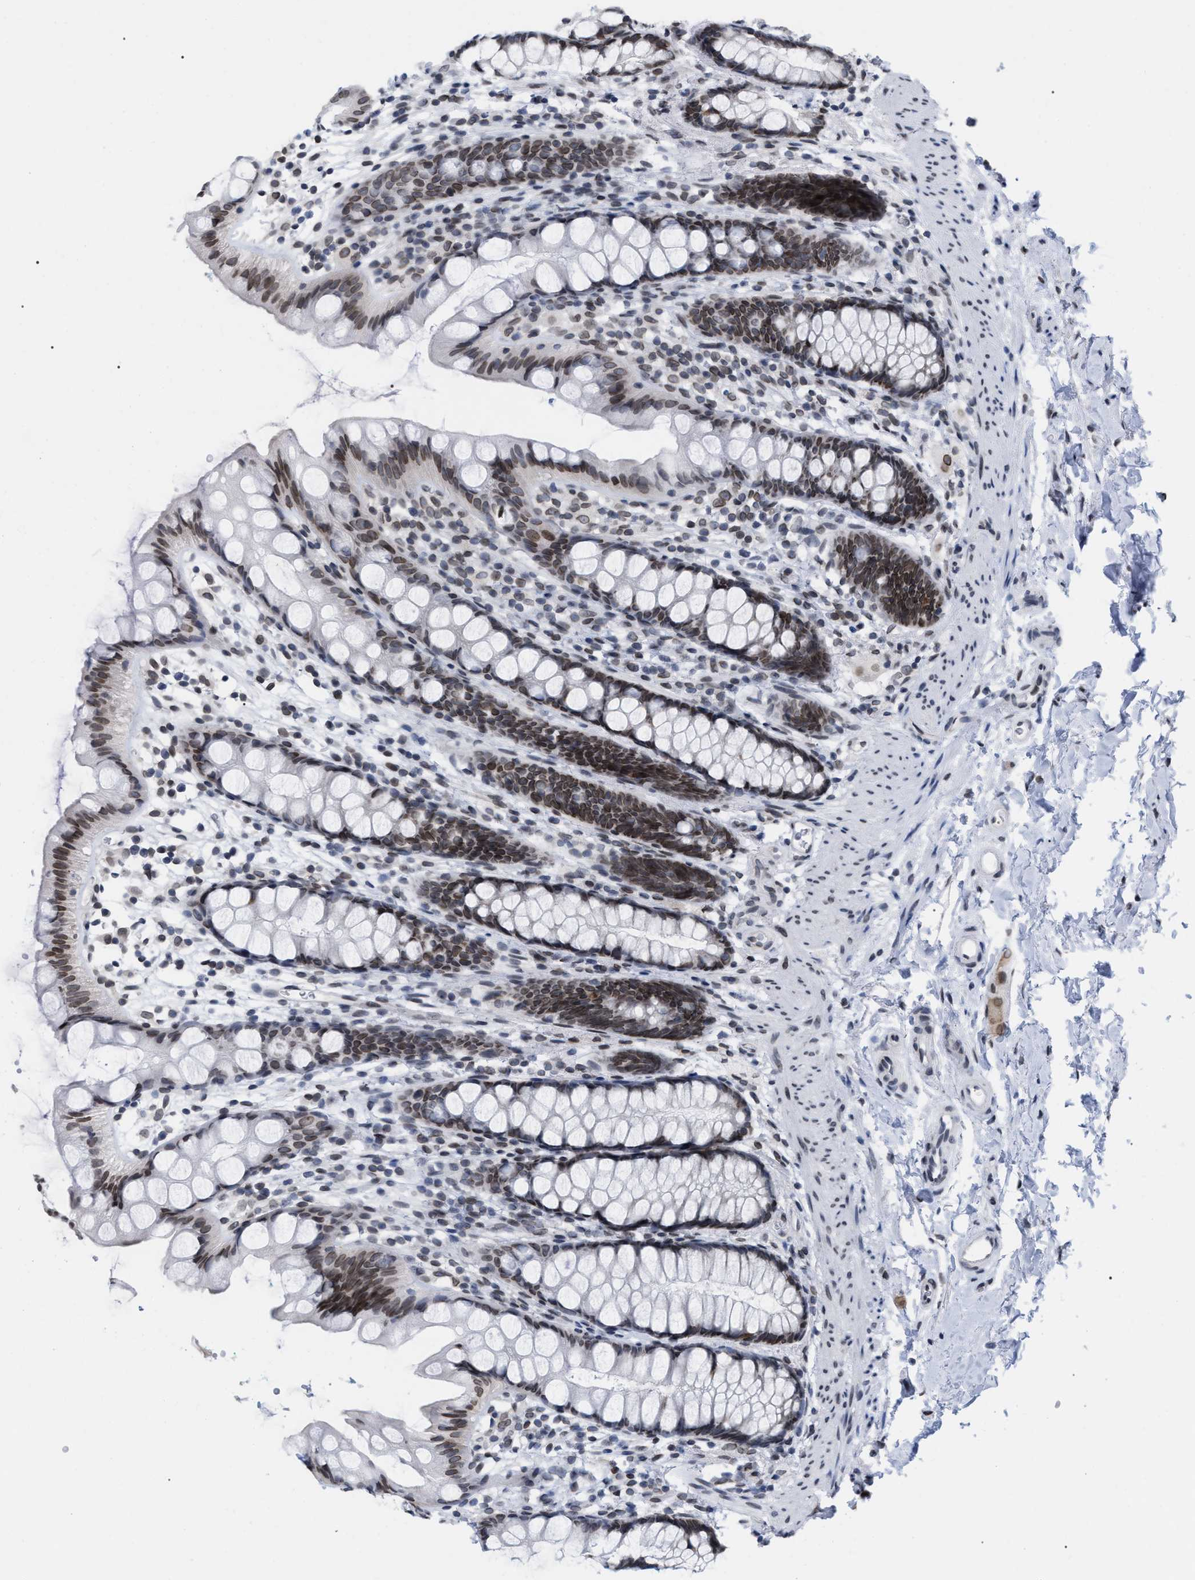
{"staining": {"intensity": "moderate", "quantity": ">75%", "location": "cytoplasmic/membranous,nuclear"}, "tissue": "rectum", "cell_type": "Glandular cells", "image_type": "normal", "snomed": [{"axis": "morphology", "description": "Normal tissue, NOS"}, {"axis": "topography", "description": "Rectum"}], "caption": "Protein analysis of benign rectum displays moderate cytoplasmic/membranous,nuclear positivity in about >75% of glandular cells.", "gene": "TPR", "patient": {"sex": "female", "age": 65}}